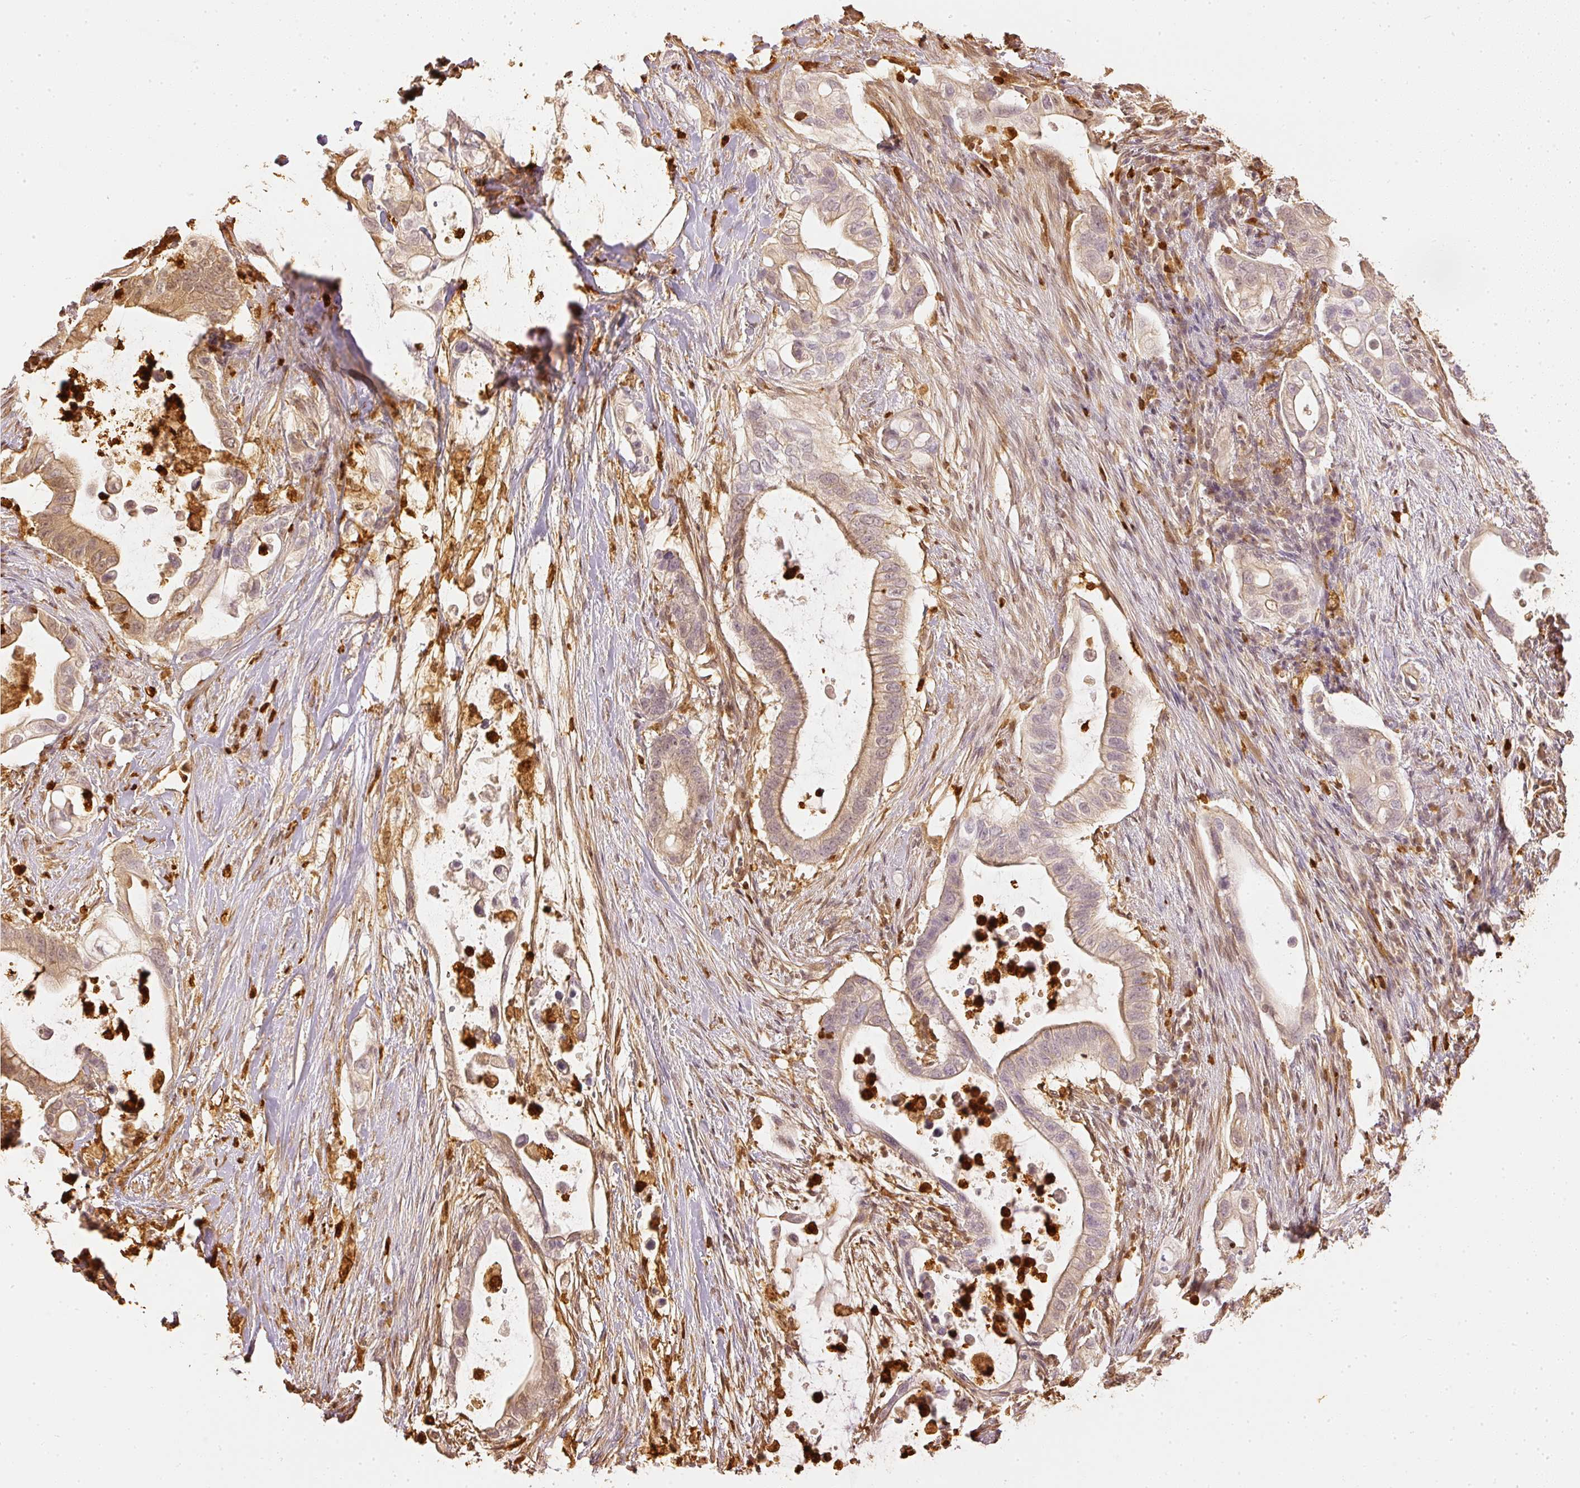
{"staining": {"intensity": "moderate", "quantity": "25%-75%", "location": "cytoplasmic/membranous"}, "tissue": "pancreatic cancer", "cell_type": "Tumor cells", "image_type": "cancer", "snomed": [{"axis": "morphology", "description": "Adenocarcinoma, NOS"}, {"axis": "topography", "description": "Pancreas"}], "caption": "Pancreatic cancer stained with DAB immunohistochemistry demonstrates medium levels of moderate cytoplasmic/membranous expression in approximately 25%-75% of tumor cells.", "gene": "PFN1", "patient": {"sex": "female", "age": 72}}